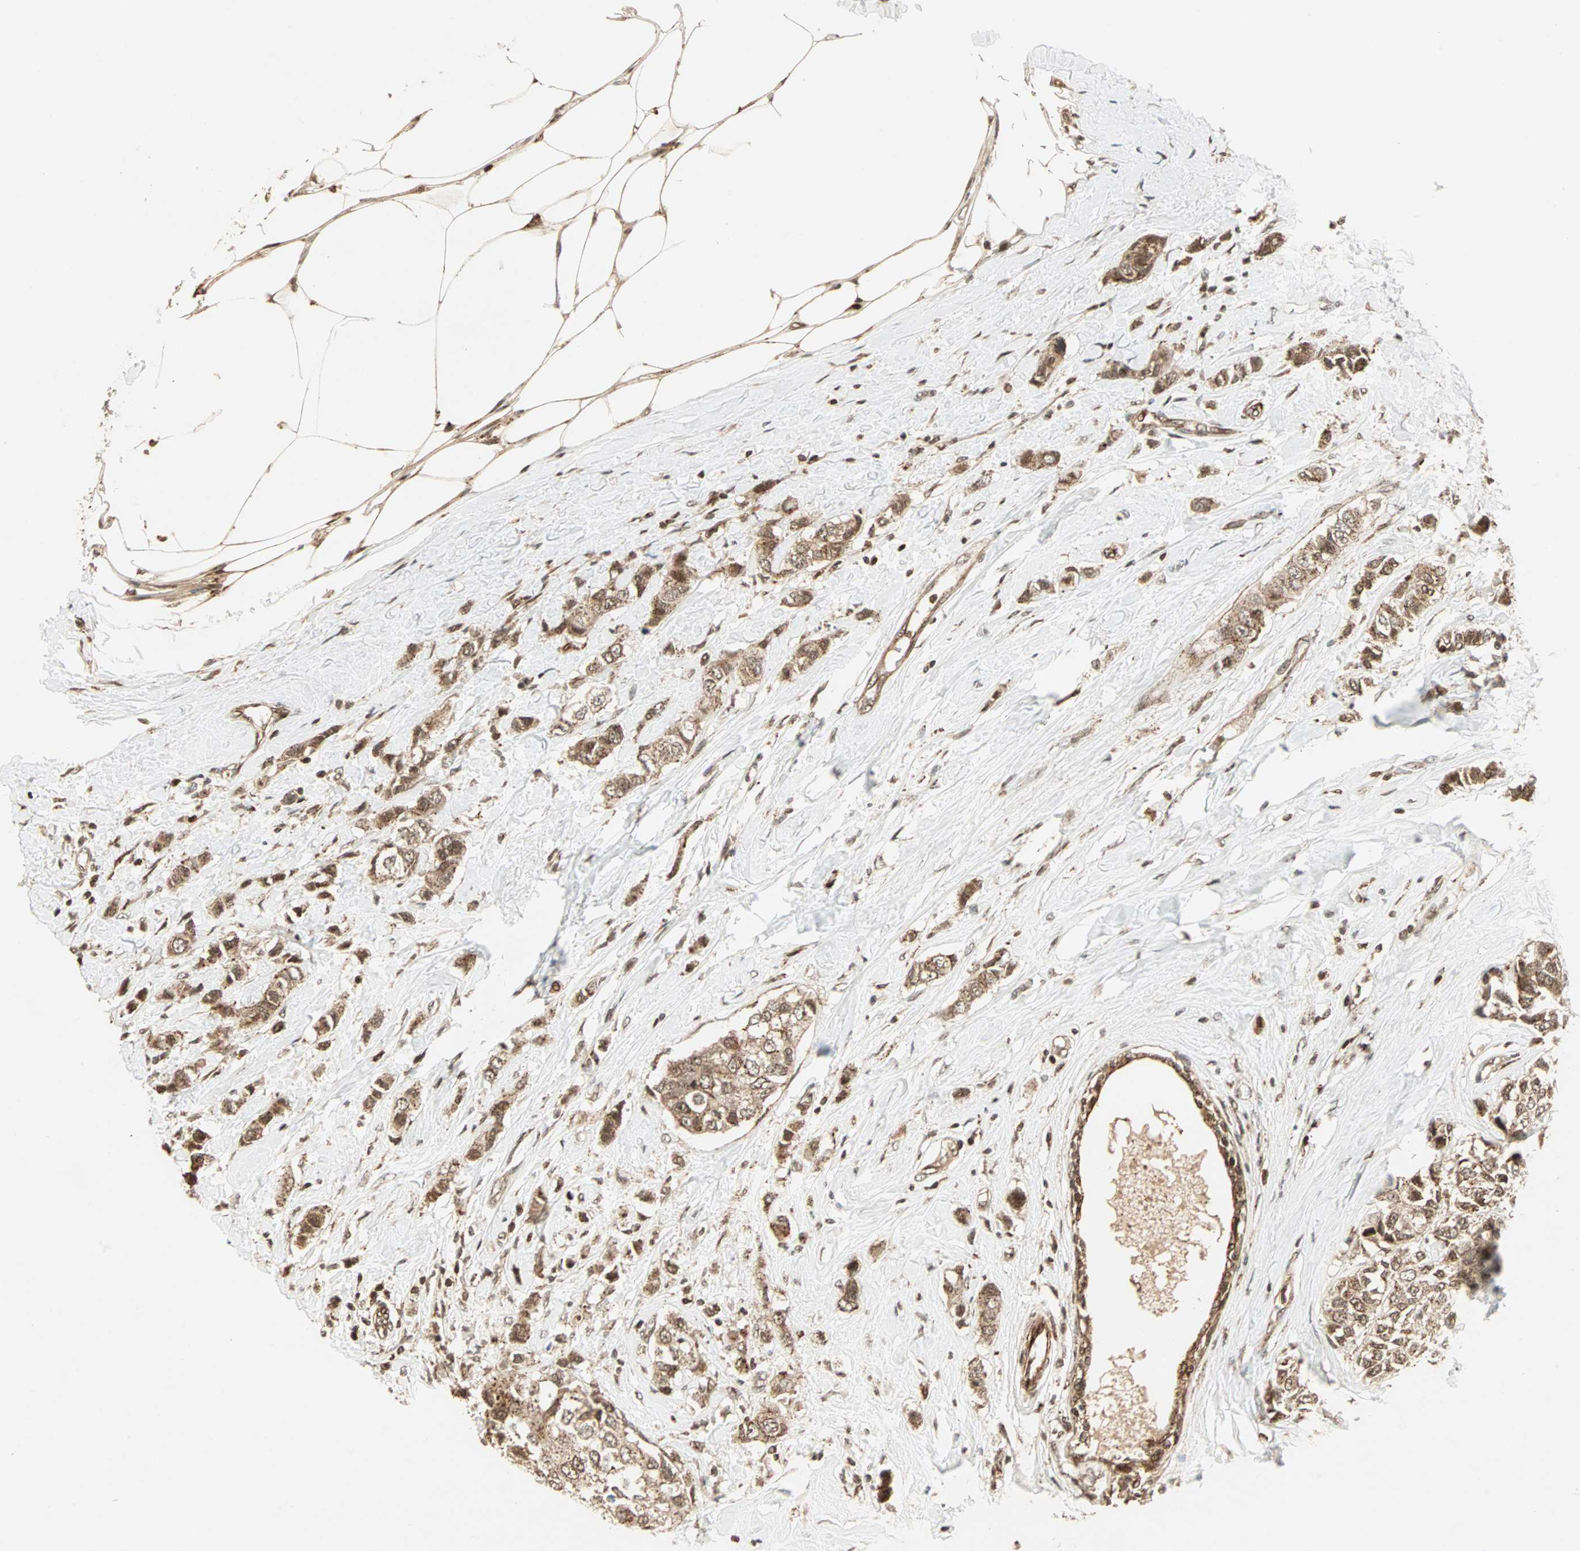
{"staining": {"intensity": "moderate", "quantity": ">75%", "location": "cytoplasmic/membranous,nuclear"}, "tissue": "breast cancer", "cell_type": "Tumor cells", "image_type": "cancer", "snomed": [{"axis": "morphology", "description": "Duct carcinoma"}, {"axis": "topography", "description": "Breast"}], "caption": "Protein staining displays moderate cytoplasmic/membranous and nuclear expression in approximately >75% of tumor cells in breast cancer (infiltrating ductal carcinoma). The staining was performed using DAB, with brown indicating positive protein expression. Nuclei are stained blue with hematoxylin.", "gene": "ZBED9", "patient": {"sex": "female", "age": 50}}